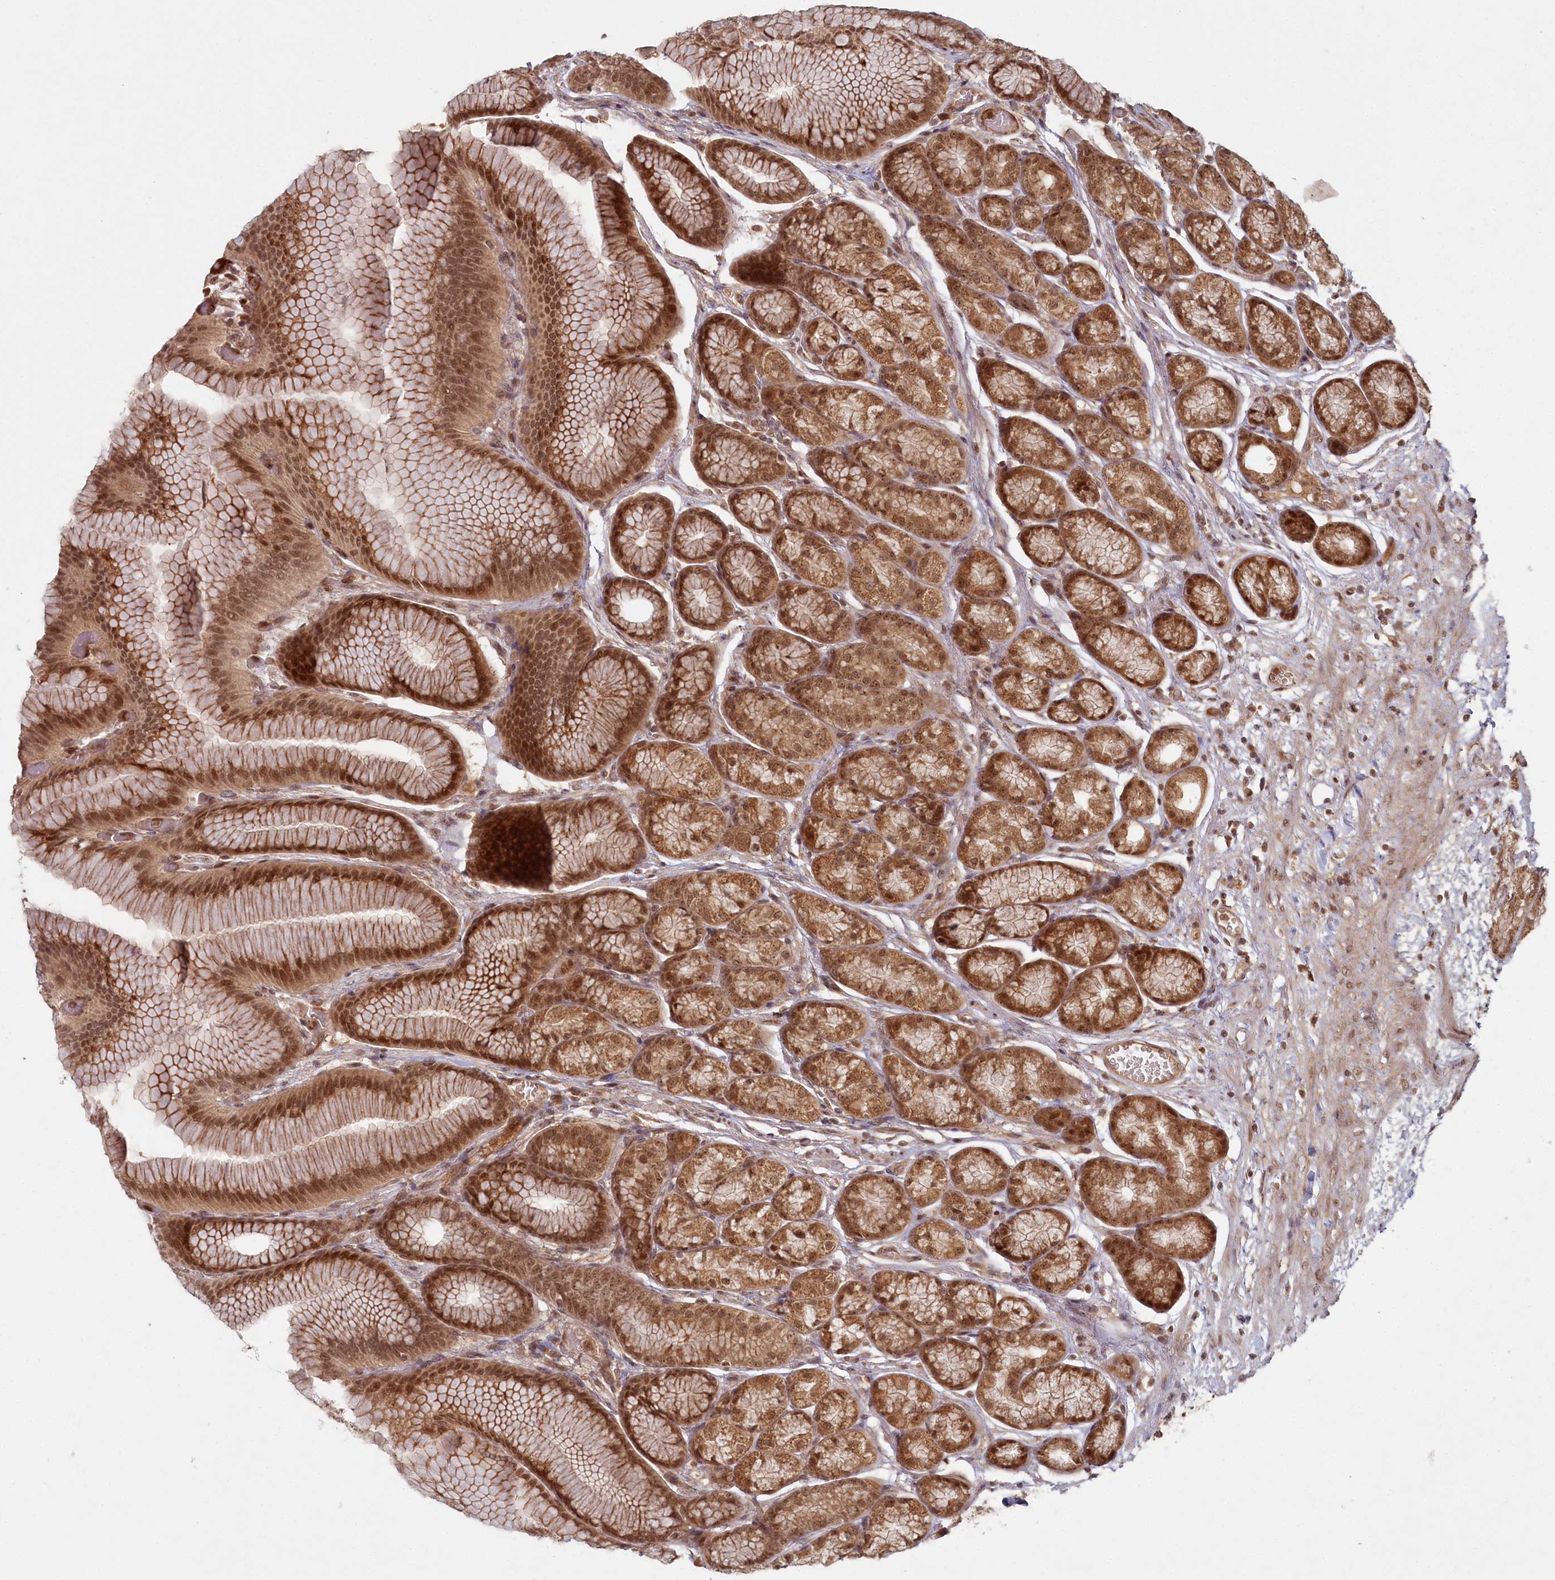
{"staining": {"intensity": "moderate", "quantity": ">75%", "location": "cytoplasmic/membranous,nuclear"}, "tissue": "stomach", "cell_type": "Glandular cells", "image_type": "normal", "snomed": [{"axis": "morphology", "description": "Normal tissue, NOS"}, {"axis": "morphology", "description": "Adenocarcinoma, NOS"}, {"axis": "morphology", "description": "Adenocarcinoma, High grade"}, {"axis": "topography", "description": "Stomach, upper"}, {"axis": "topography", "description": "Stomach"}], "caption": "About >75% of glandular cells in unremarkable stomach demonstrate moderate cytoplasmic/membranous,nuclear protein positivity as visualized by brown immunohistochemical staining.", "gene": "WAPL", "patient": {"sex": "female", "age": 65}}